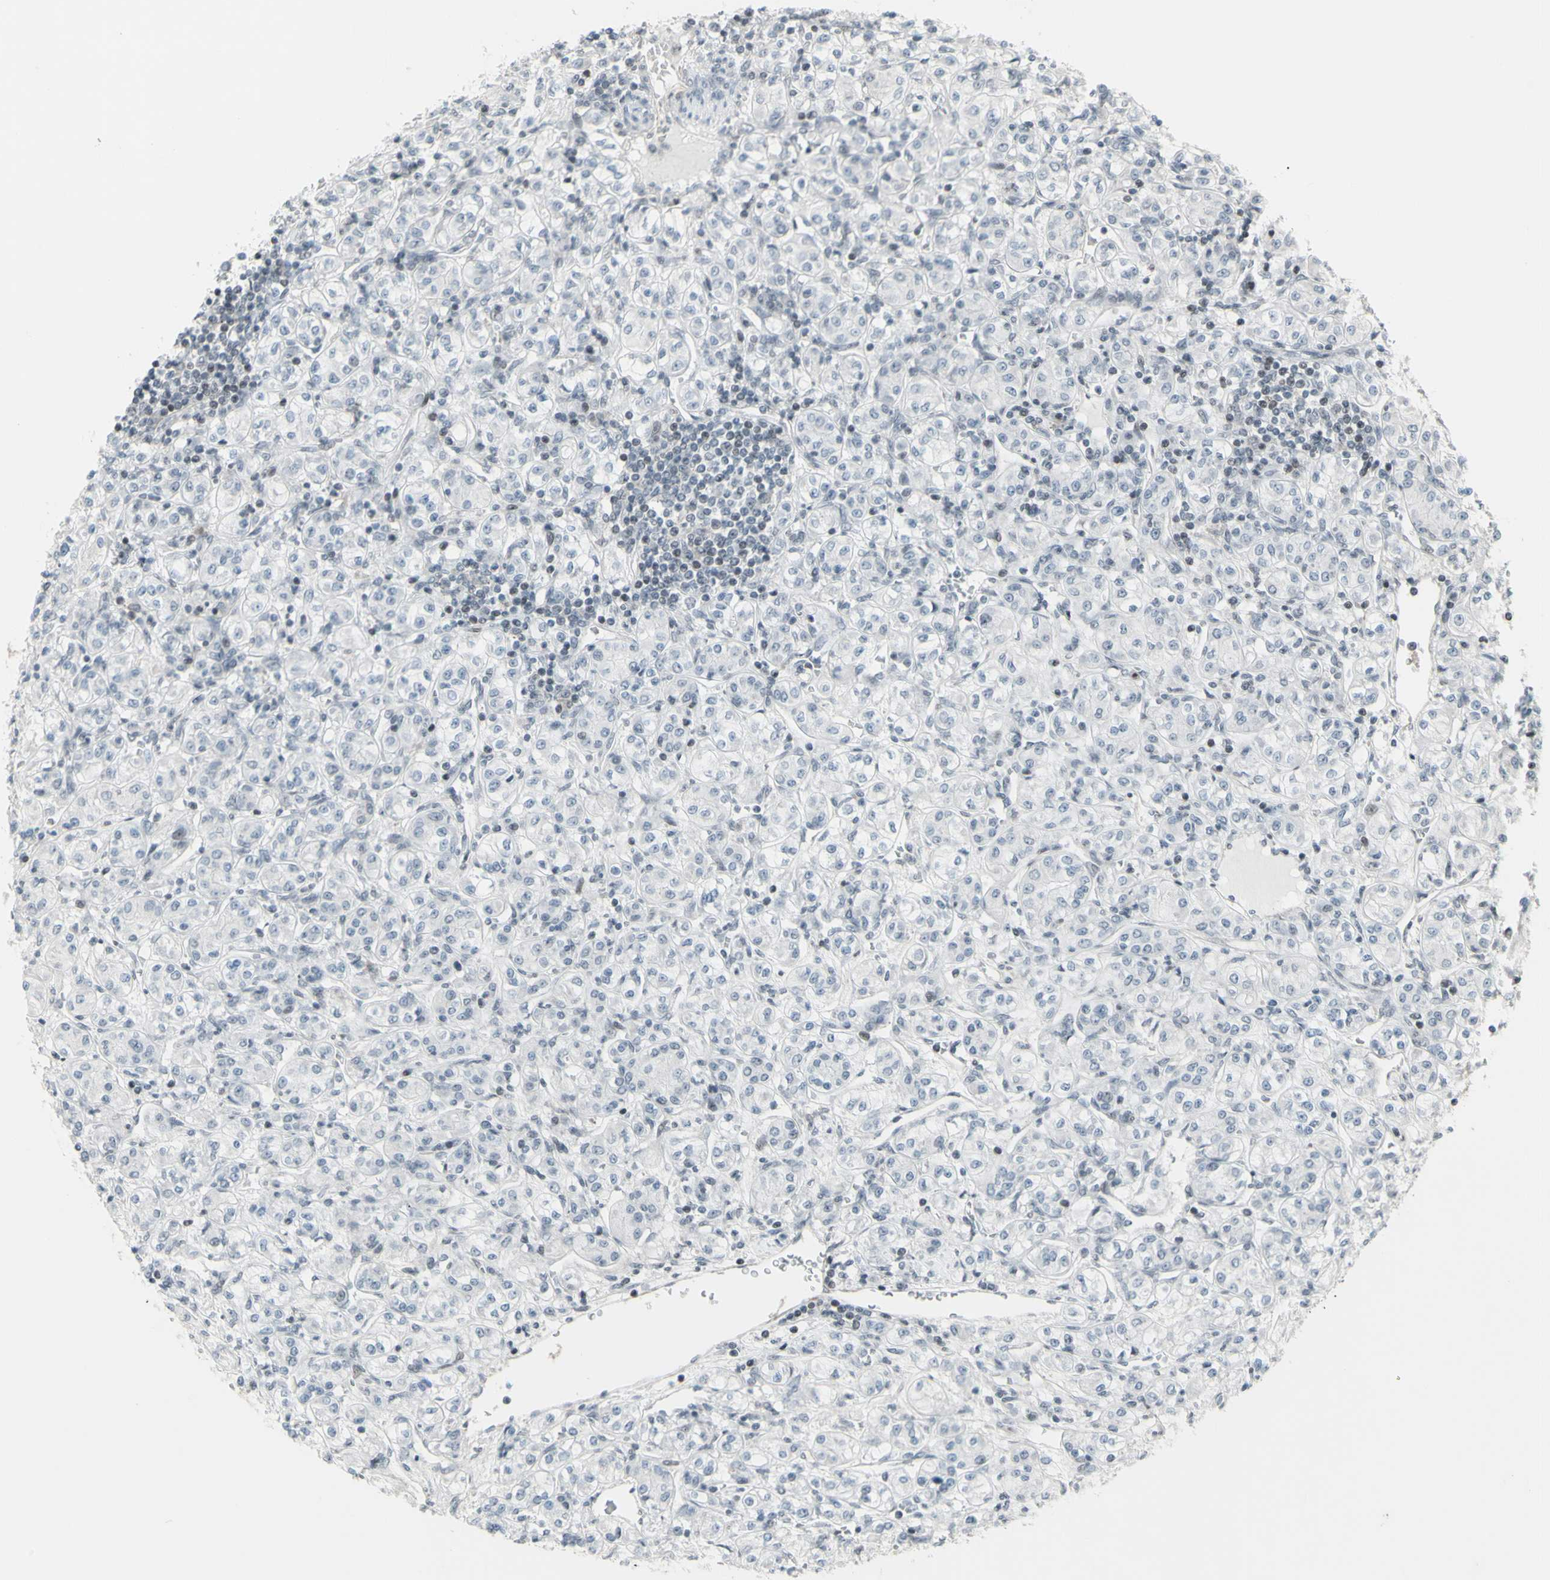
{"staining": {"intensity": "negative", "quantity": "none", "location": "none"}, "tissue": "renal cancer", "cell_type": "Tumor cells", "image_type": "cancer", "snomed": [{"axis": "morphology", "description": "Adenocarcinoma, NOS"}, {"axis": "topography", "description": "Kidney"}], "caption": "IHC histopathology image of human renal adenocarcinoma stained for a protein (brown), which exhibits no staining in tumor cells. (DAB IHC, high magnification).", "gene": "SUPT6H", "patient": {"sex": "male", "age": 77}}